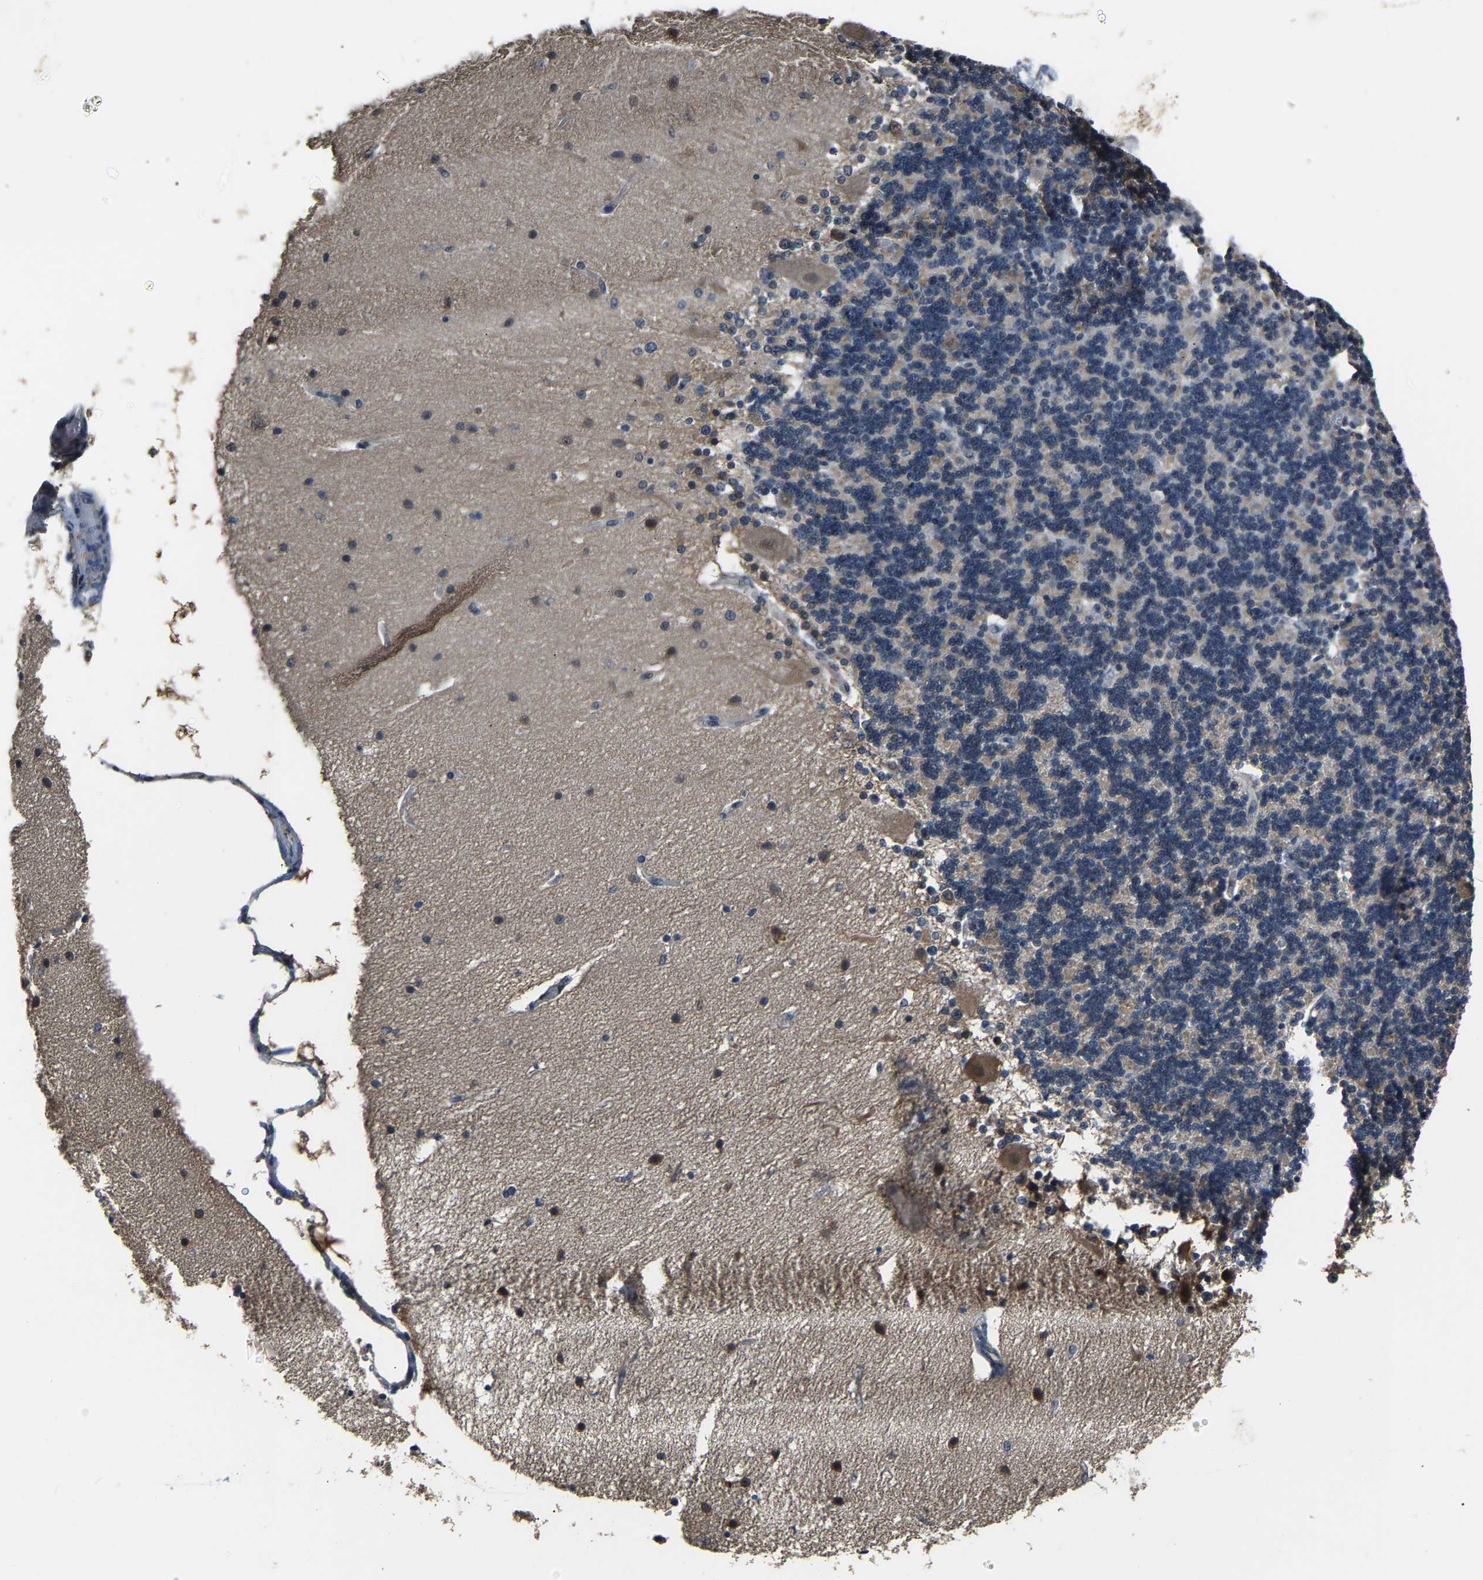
{"staining": {"intensity": "weak", "quantity": "25%-75%", "location": "cytoplasmic/membranous"}, "tissue": "cerebellum", "cell_type": "Cells in granular layer", "image_type": "normal", "snomed": [{"axis": "morphology", "description": "Normal tissue, NOS"}, {"axis": "topography", "description": "Cerebellum"}], "caption": "Weak cytoplasmic/membranous expression is seen in approximately 25%-75% of cells in granular layer in unremarkable cerebellum.", "gene": "ABCC9", "patient": {"sex": "female", "age": 54}}